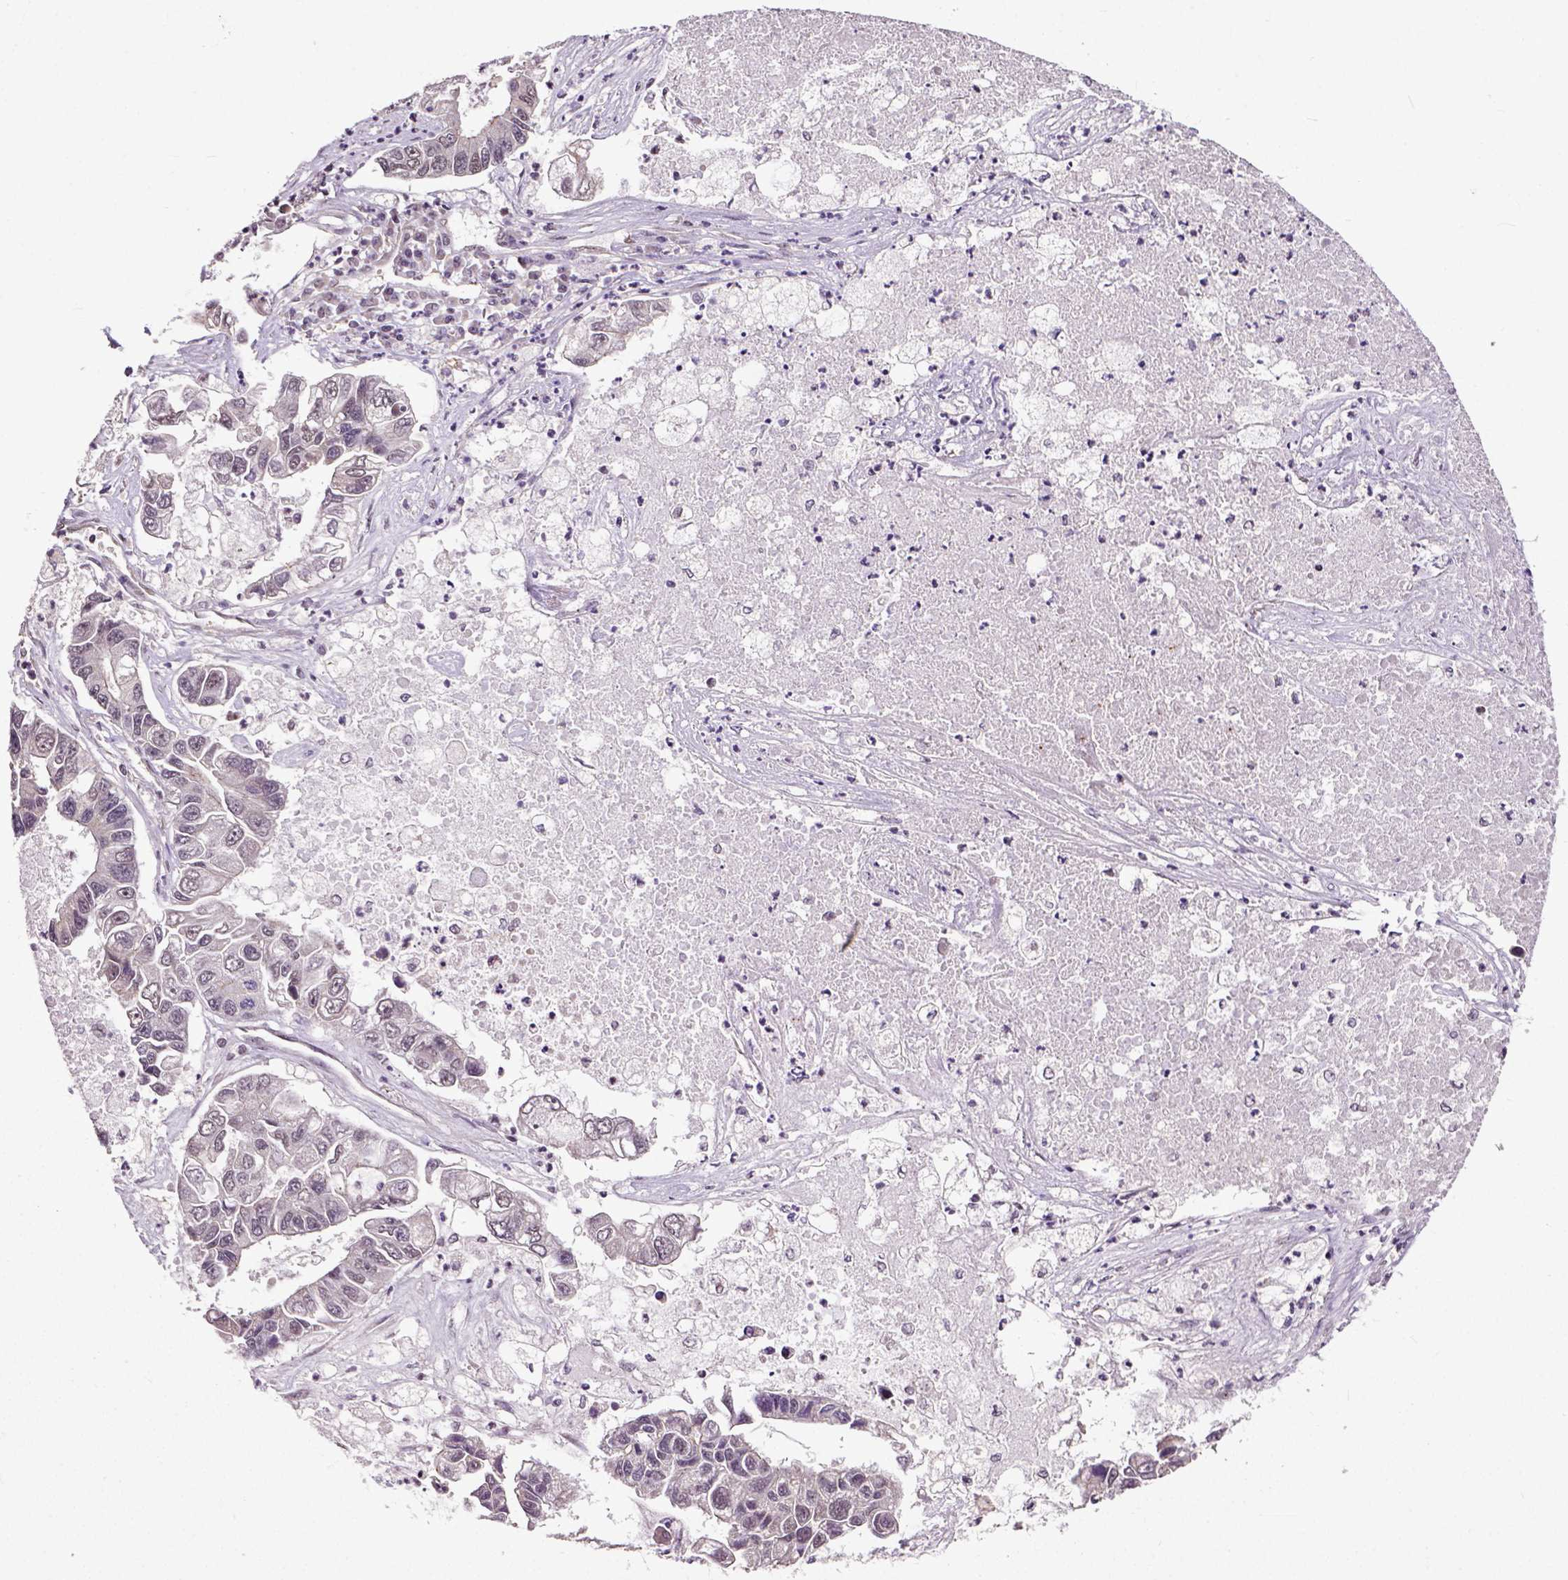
{"staining": {"intensity": "negative", "quantity": "none", "location": "none"}, "tissue": "lung cancer", "cell_type": "Tumor cells", "image_type": "cancer", "snomed": [{"axis": "morphology", "description": "Adenocarcinoma, NOS"}, {"axis": "topography", "description": "Bronchus"}, {"axis": "topography", "description": "Lung"}], "caption": "Protein analysis of lung cancer demonstrates no significant staining in tumor cells. Nuclei are stained in blue.", "gene": "DICER1", "patient": {"sex": "female", "age": 51}}